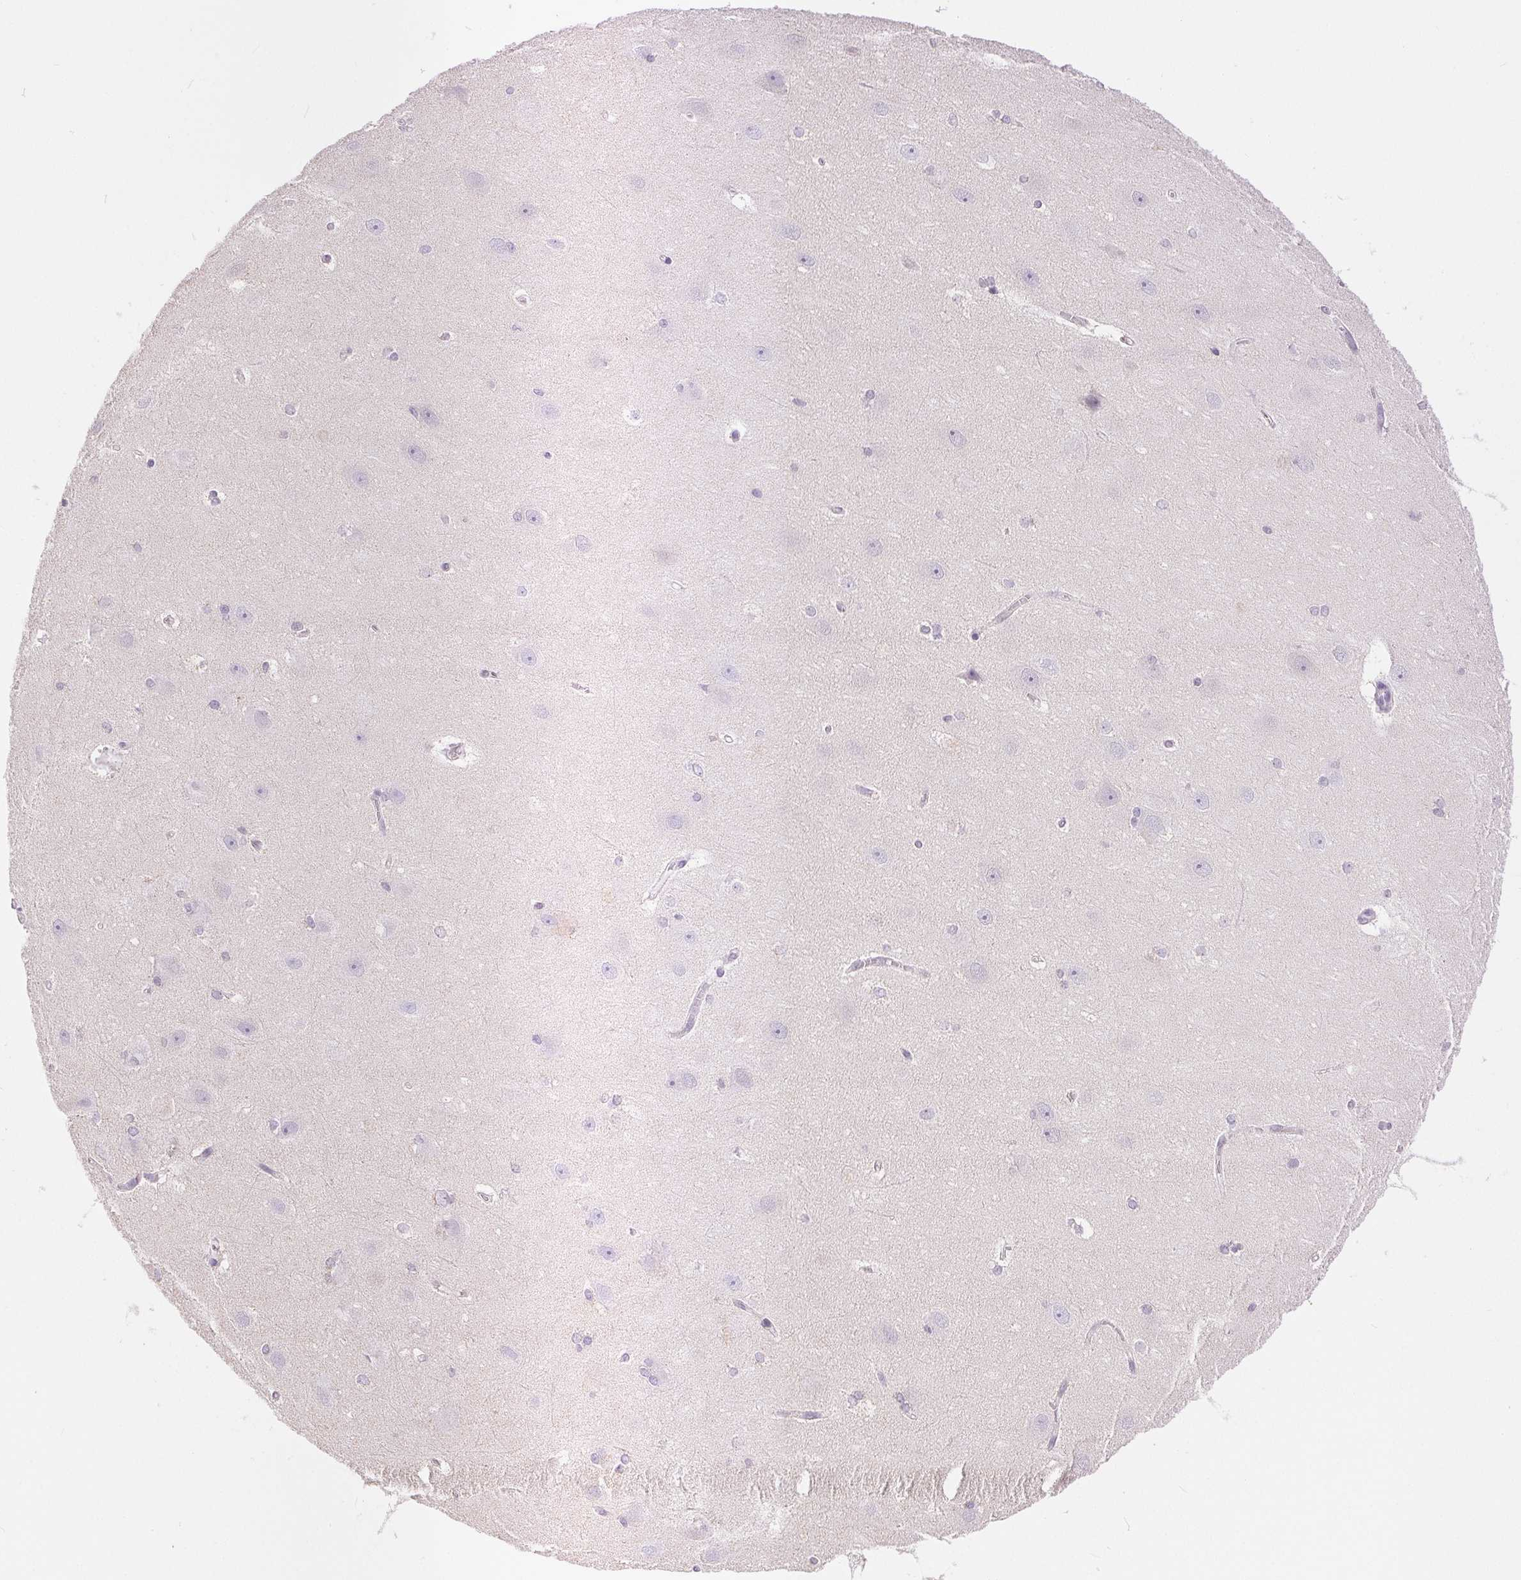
{"staining": {"intensity": "negative", "quantity": "none", "location": "none"}, "tissue": "hippocampus", "cell_type": "Glial cells", "image_type": "normal", "snomed": [{"axis": "morphology", "description": "Normal tissue, NOS"}, {"axis": "topography", "description": "Cerebral cortex"}, {"axis": "topography", "description": "Hippocampus"}], "caption": "Glial cells are negative for protein expression in unremarkable human hippocampus. The staining was performed using DAB to visualize the protein expression in brown, while the nuclei were stained in blue with hematoxylin (Magnification: 20x).", "gene": "POU2F2", "patient": {"sex": "female", "age": 19}}